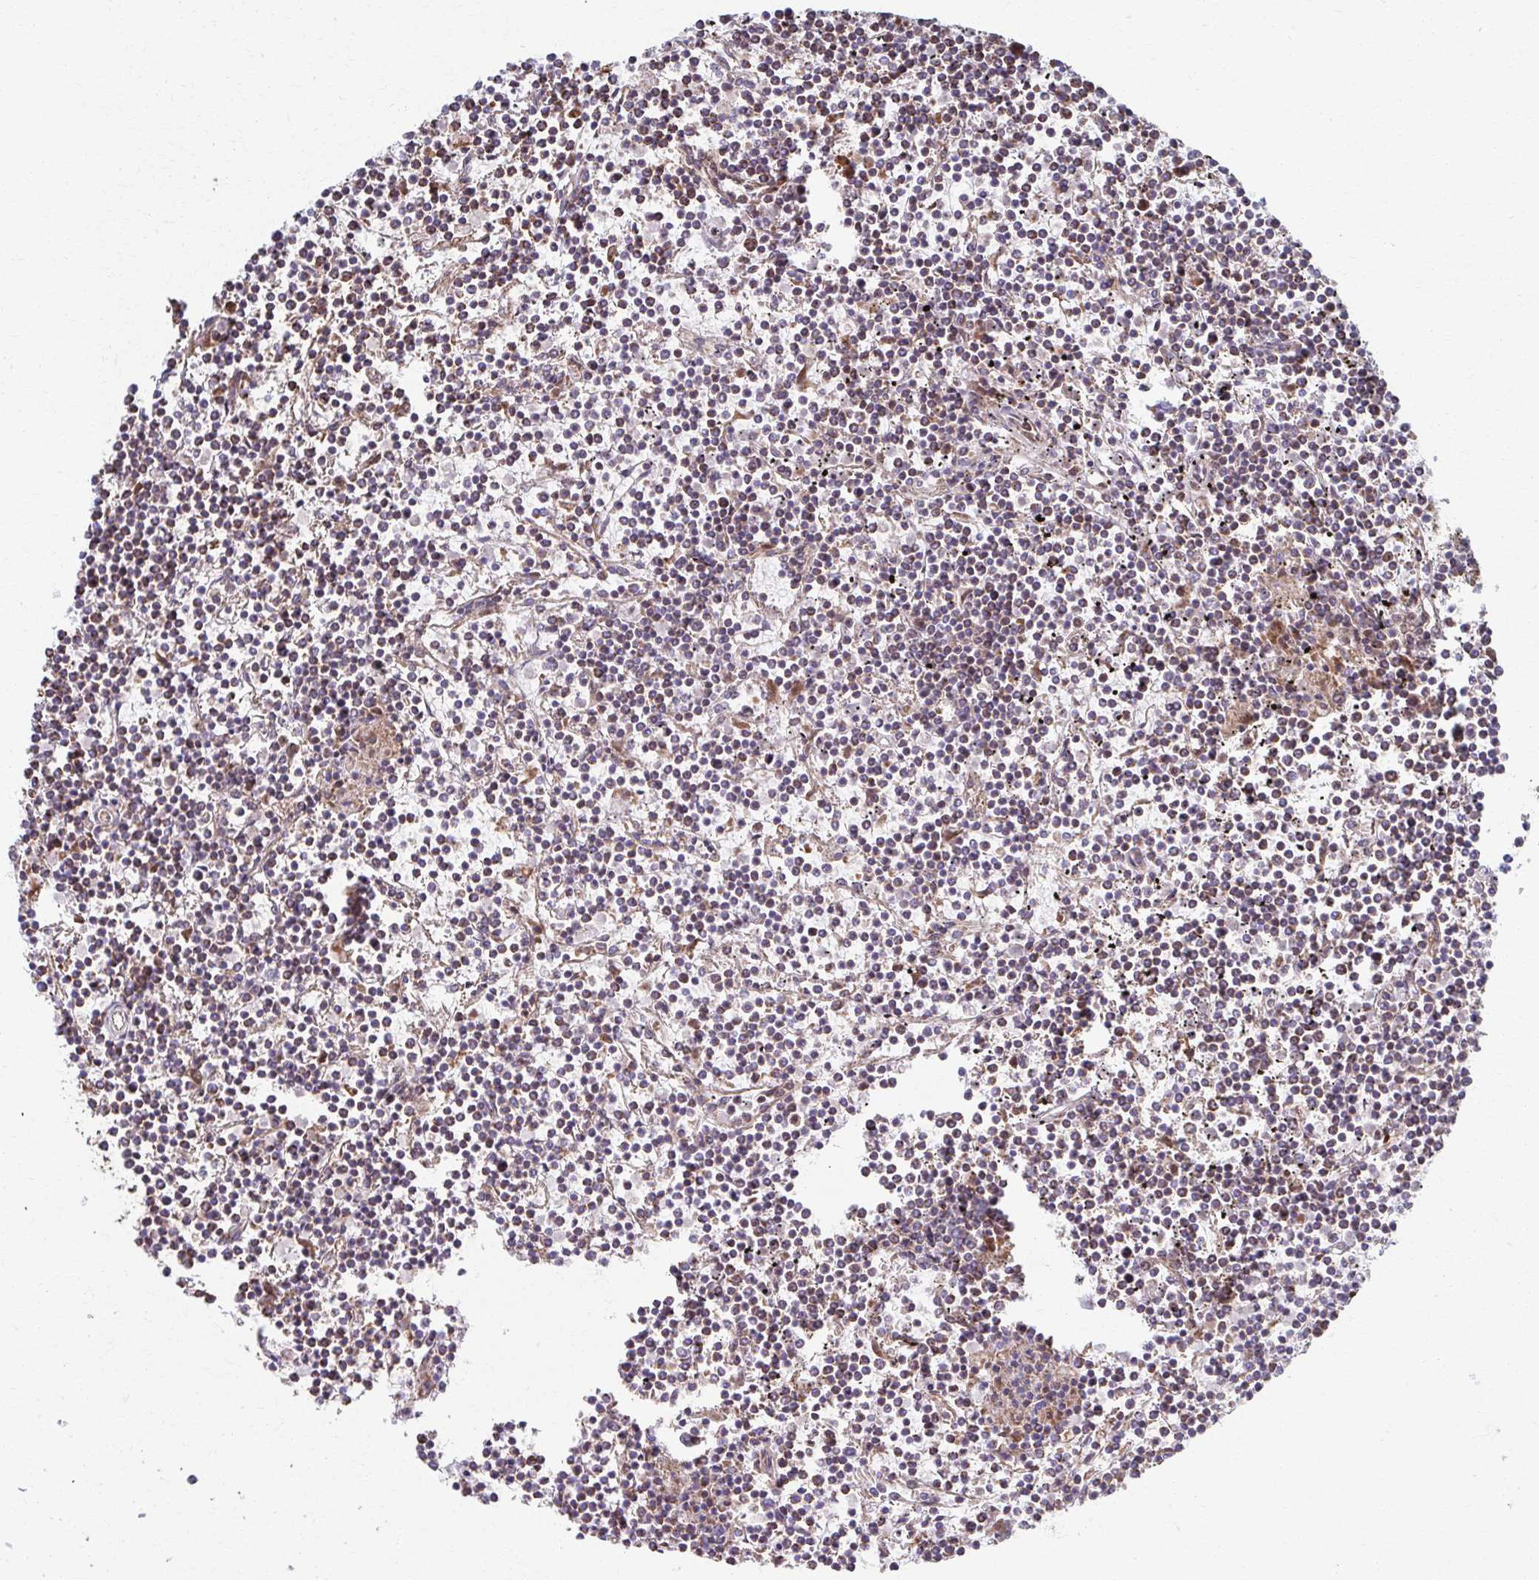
{"staining": {"intensity": "weak", "quantity": "<25%", "location": "cytoplasmic/membranous"}, "tissue": "lymphoma", "cell_type": "Tumor cells", "image_type": "cancer", "snomed": [{"axis": "morphology", "description": "Malignant lymphoma, non-Hodgkin's type, Low grade"}, {"axis": "topography", "description": "Spleen"}], "caption": "Lymphoma was stained to show a protein in brown. There is no significant staining in tumor cells. The staining is performed using DAB (3,3'-diaminobenzidine) brown chromogen with nuclei counter-stained in using hematoxylin.", "gene": "SAT1", "patient": {"sex": "female", "age": 19}}